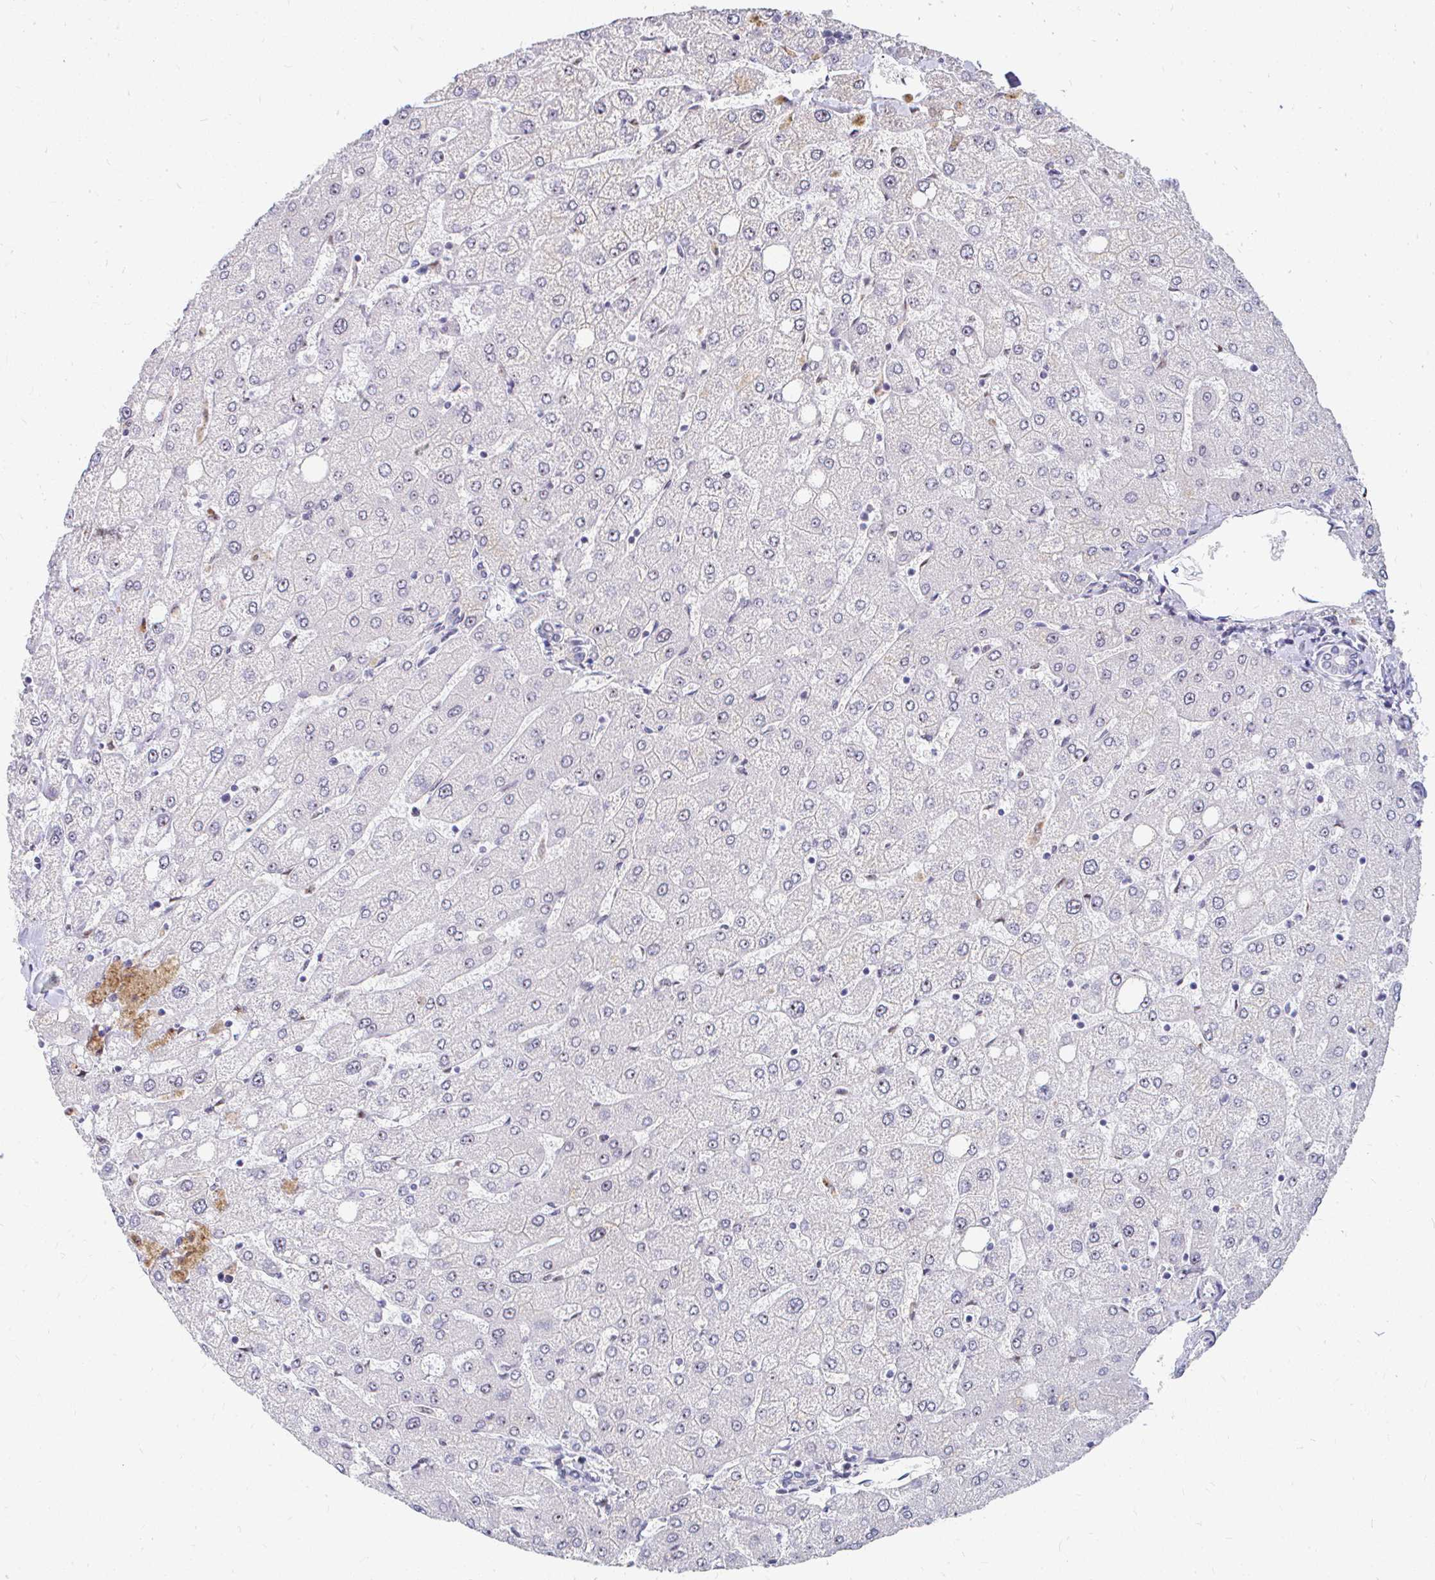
{"staining": {"intensity": "negative", "quantity": "none", "location": "none"}, "tissue": "liver", "cell_type": "Cholangiocytes", "image_type": "normal", "snomed": [{"axis": "morphology", "description": "Normal tissue, NOS"}, {"axis": "topography", "description": "Liver"}], "caption": "This is a image of immunohistochemistry (IHC) staining of benign liver, which shows no expression in cholangiocytes. (Immunohistochemistry, brightfield microscopy, high magnification).", "gene": "GTF2H1", "patient": {"sex": "female", "age": 54}}